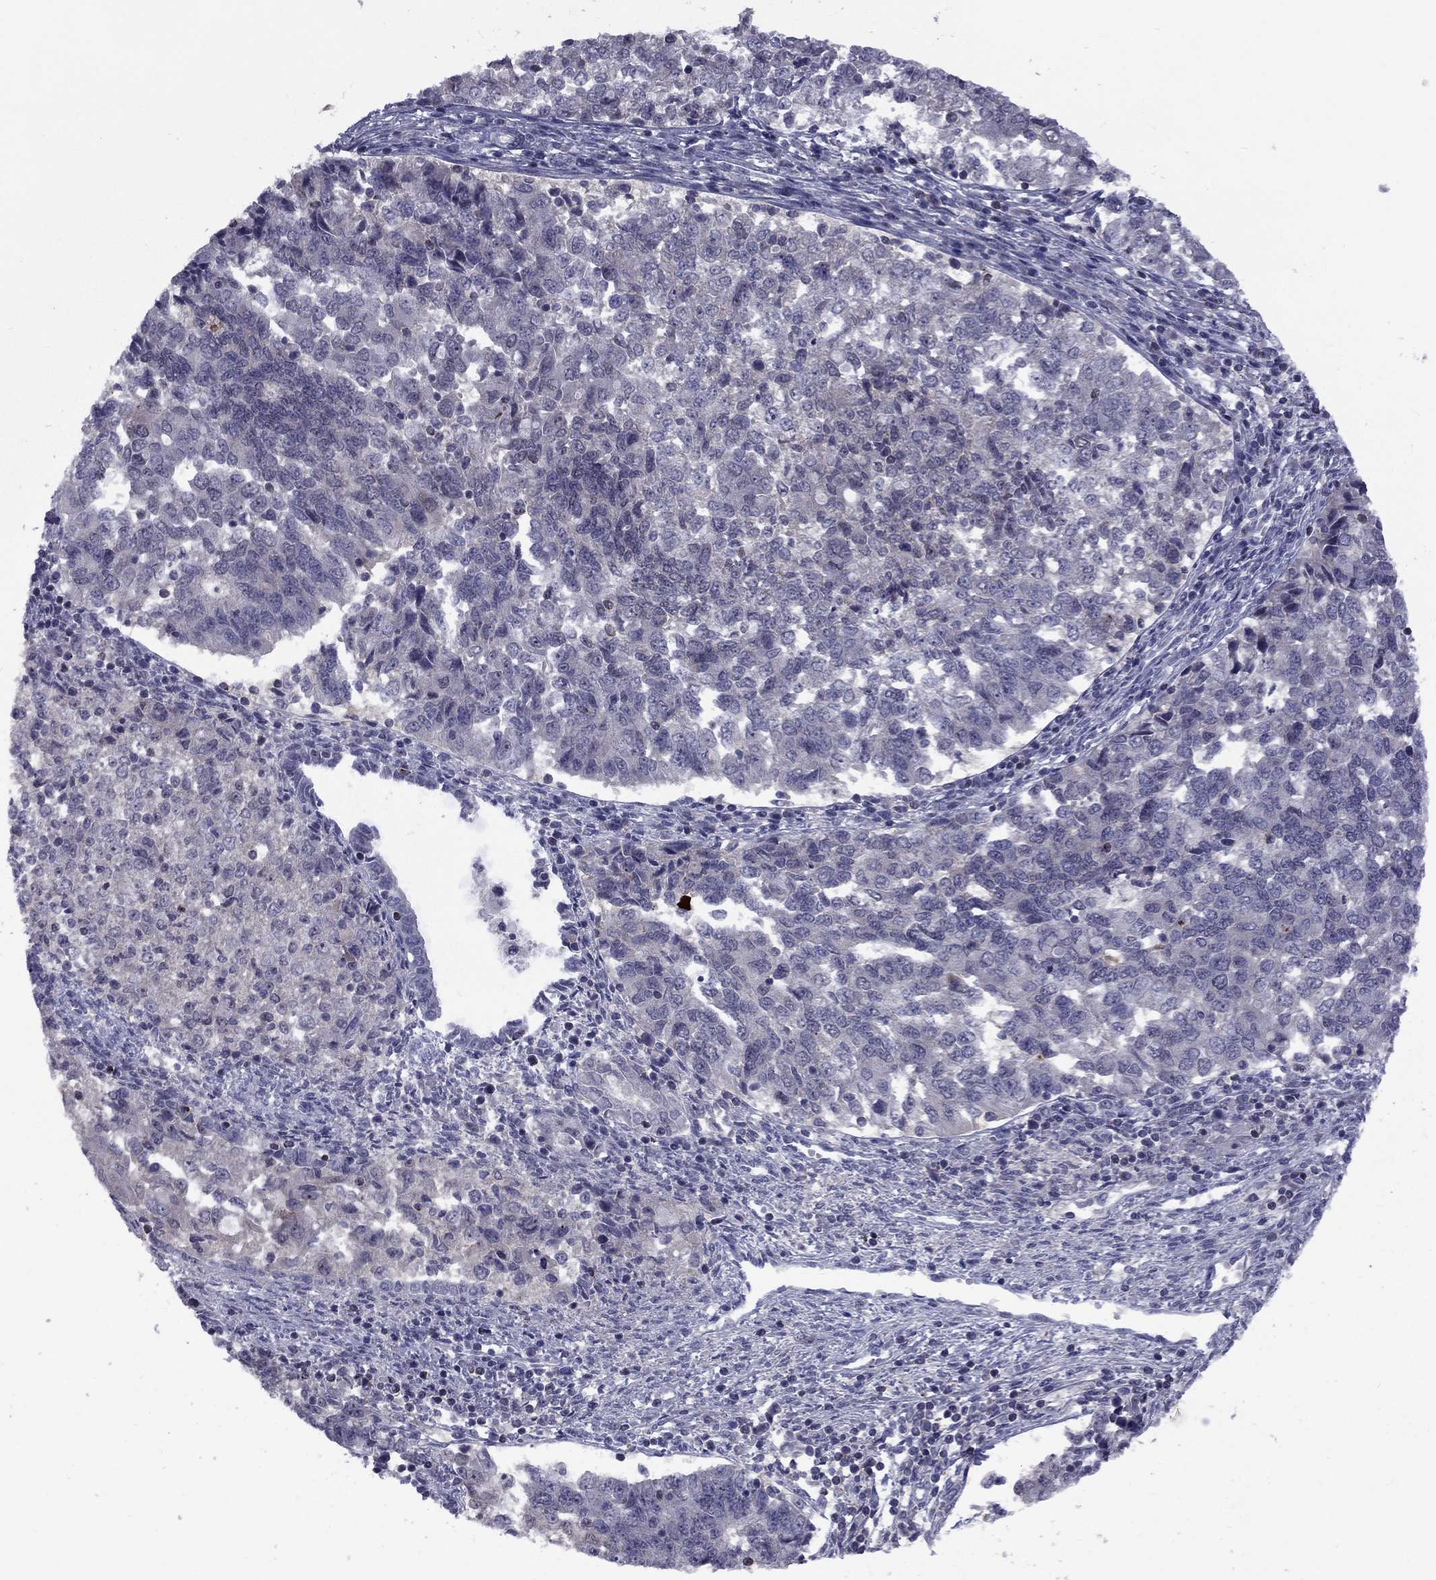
{"staining": {"intensity": "negative", "quantity": "none", "location": "none"}, "tissue": "endometrial cancer", "cell_type": "Tumor cells", "image_type": "cancer", "snomed": [{"axis": "morphology", "description": "Adenocarcinoma, NOS"}, {"axis": "topography", "description": "Endometrium"}], "caption": "Photomicrograph shows no protein expression in tumor cells of adenocarcinoma (endometrial) tissue. (DAB (3,3'-diaminobenzidine) IHC with hematoxylin counter stain).", "gene": "SNTA1", "patient": {"sex": "female", "age": 43}}